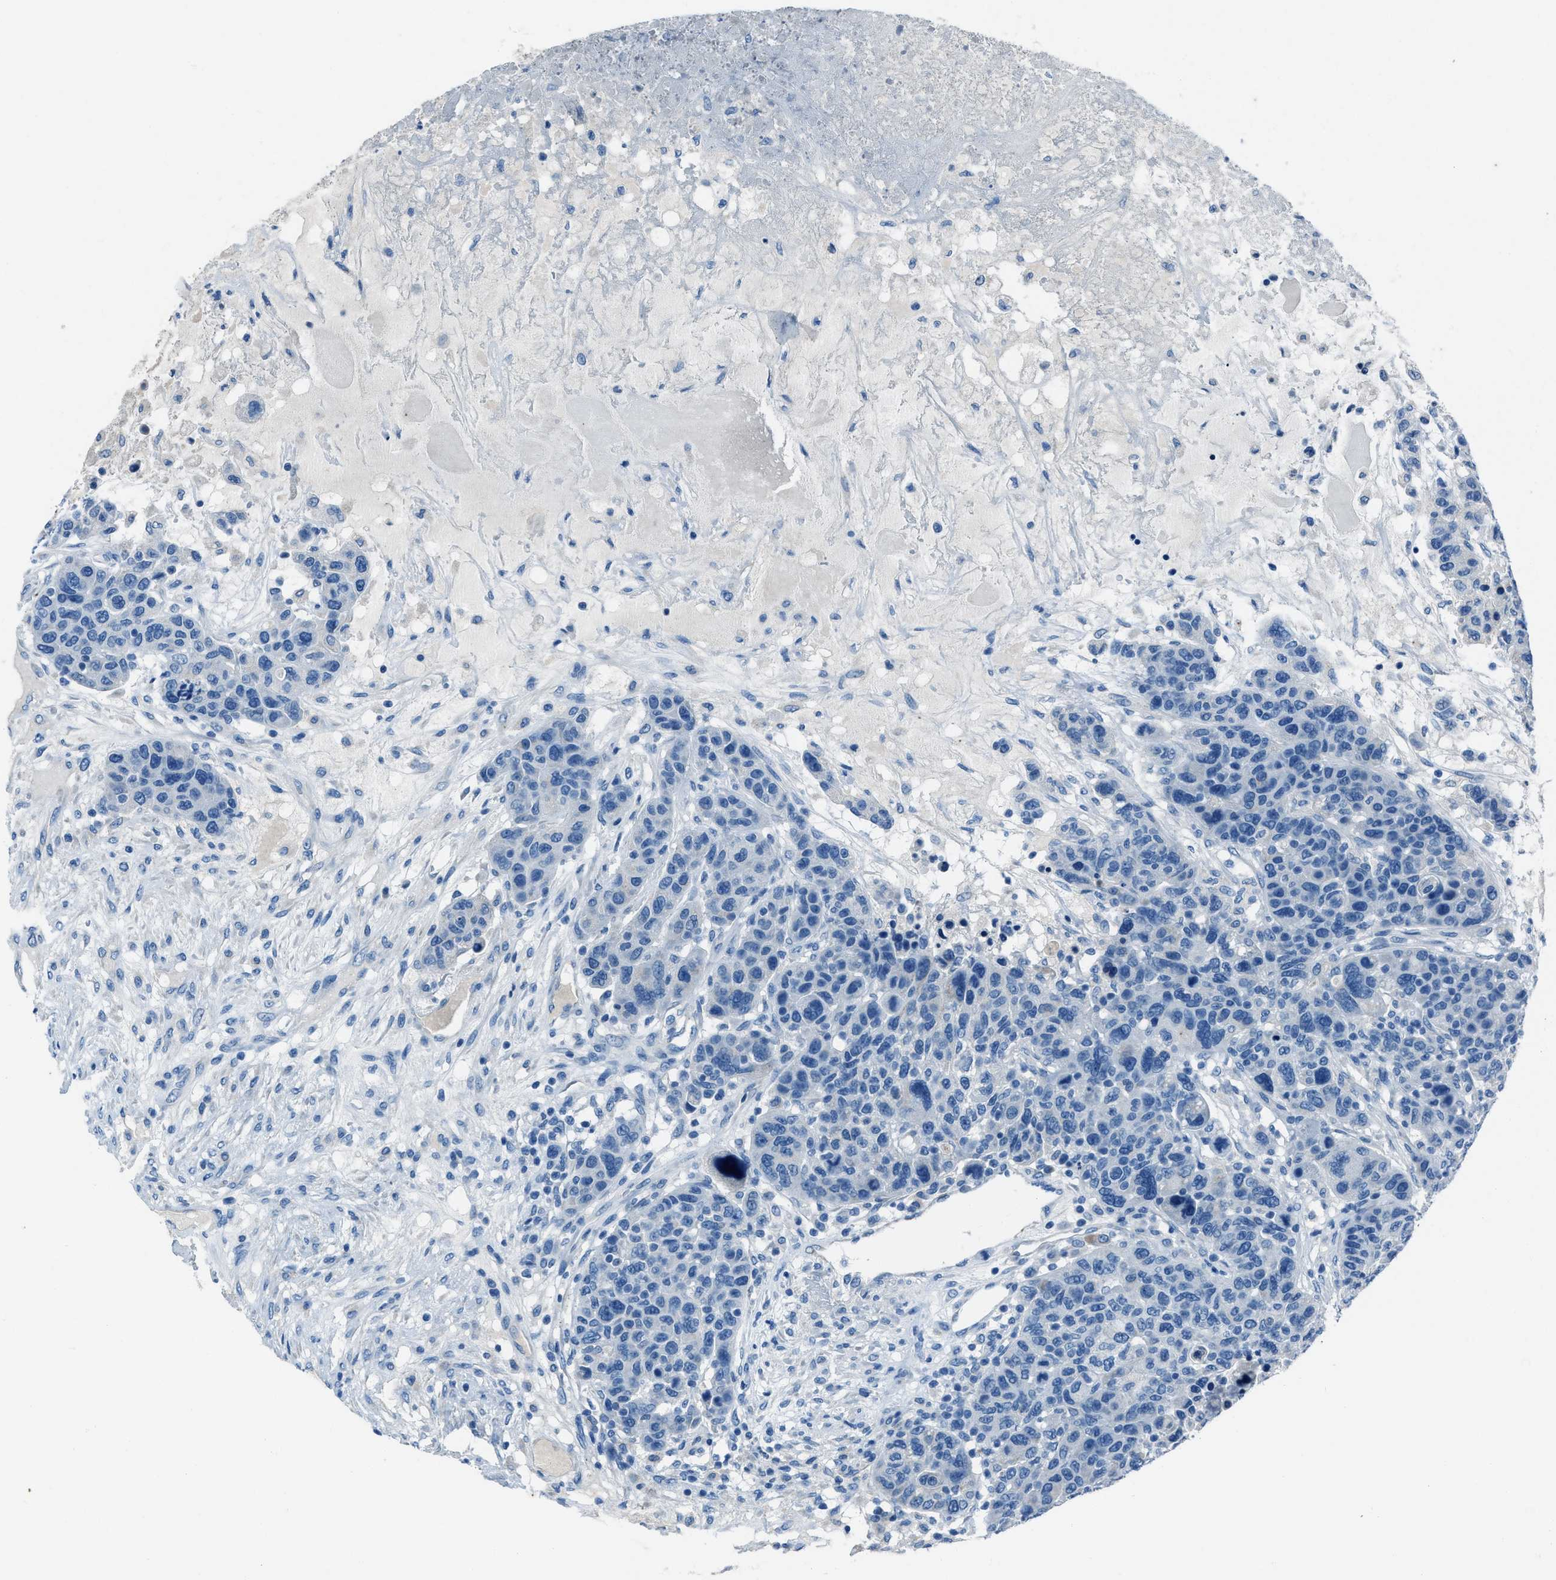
{"staining": {"intensity": "negative", "quantity": "none", "location": "none"}, "tissue": "breast cancer", "cell_type": "Tumor cells", "image_type": "cancer", "snomed": [{"axis": "morphology", "description": "Duct carcinoma"}, {"axis": "topography", "description": "Breast"}], "caption": "This is an IHC image of human breast cancer. There is no positivity in tumor cells.", "gene": "AMACR", "patient": {"sex": "female", "age": 37}}